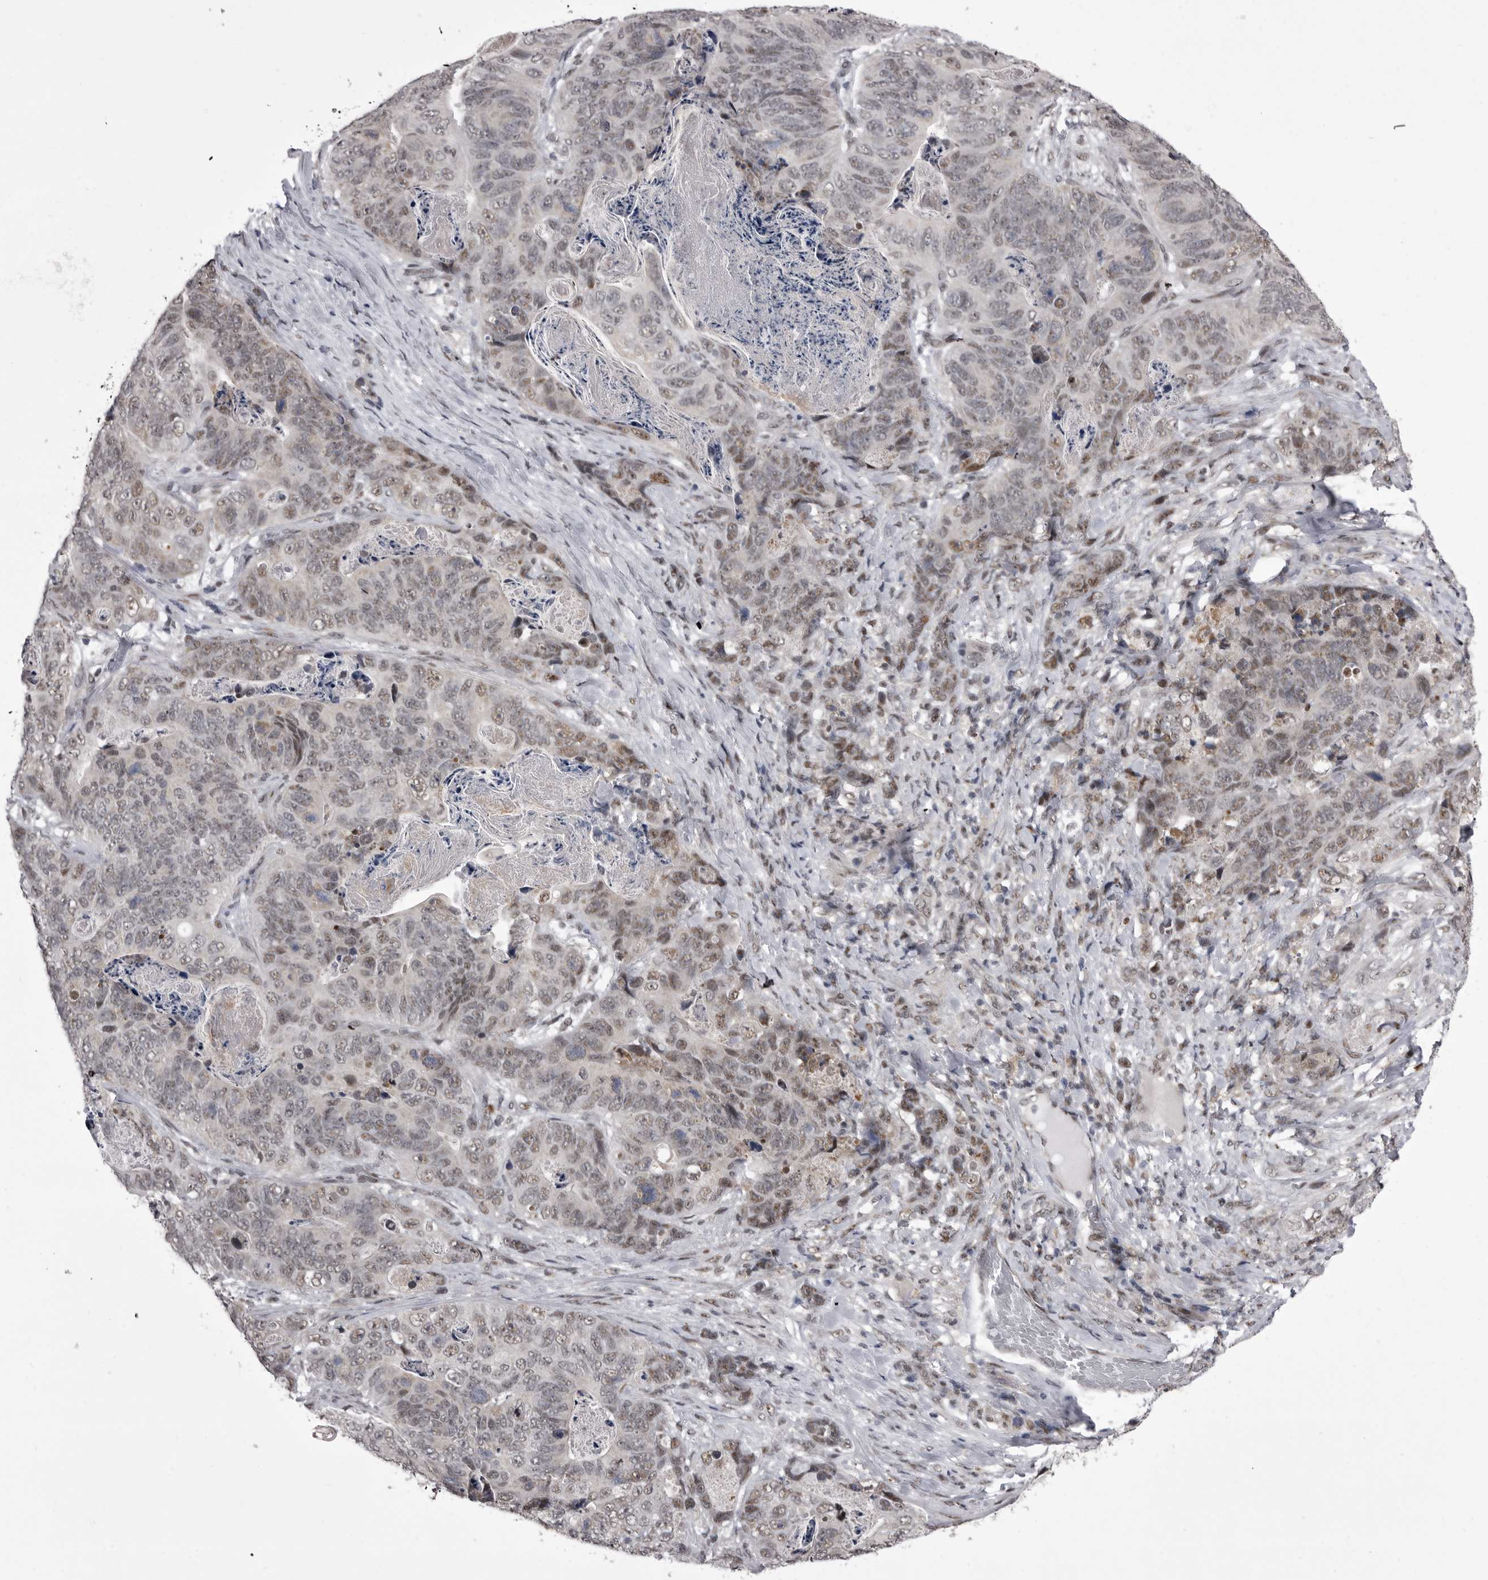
{"staining": {"intensity": "weak", "quantity": "<25%", "location": "nuclear"}, "tissue": "stomach cancer", "cell_type": "Tumor cells", "image_type": "cancer", "snomed": [{"axis": "morphology", "description": "Normal tissue, NOS"}, {"axis": "morphology", "description": "Adenocarcinoma, NOS"}, {"axis": "topography", "description": "Stomach"}], "caption": "This is an IHC photomicrograph of human stomach adenocarcinoma. There is no staining in tumor cells.", "gene": "PRPF3", "patient": {"sex": "female", "age": 89}}